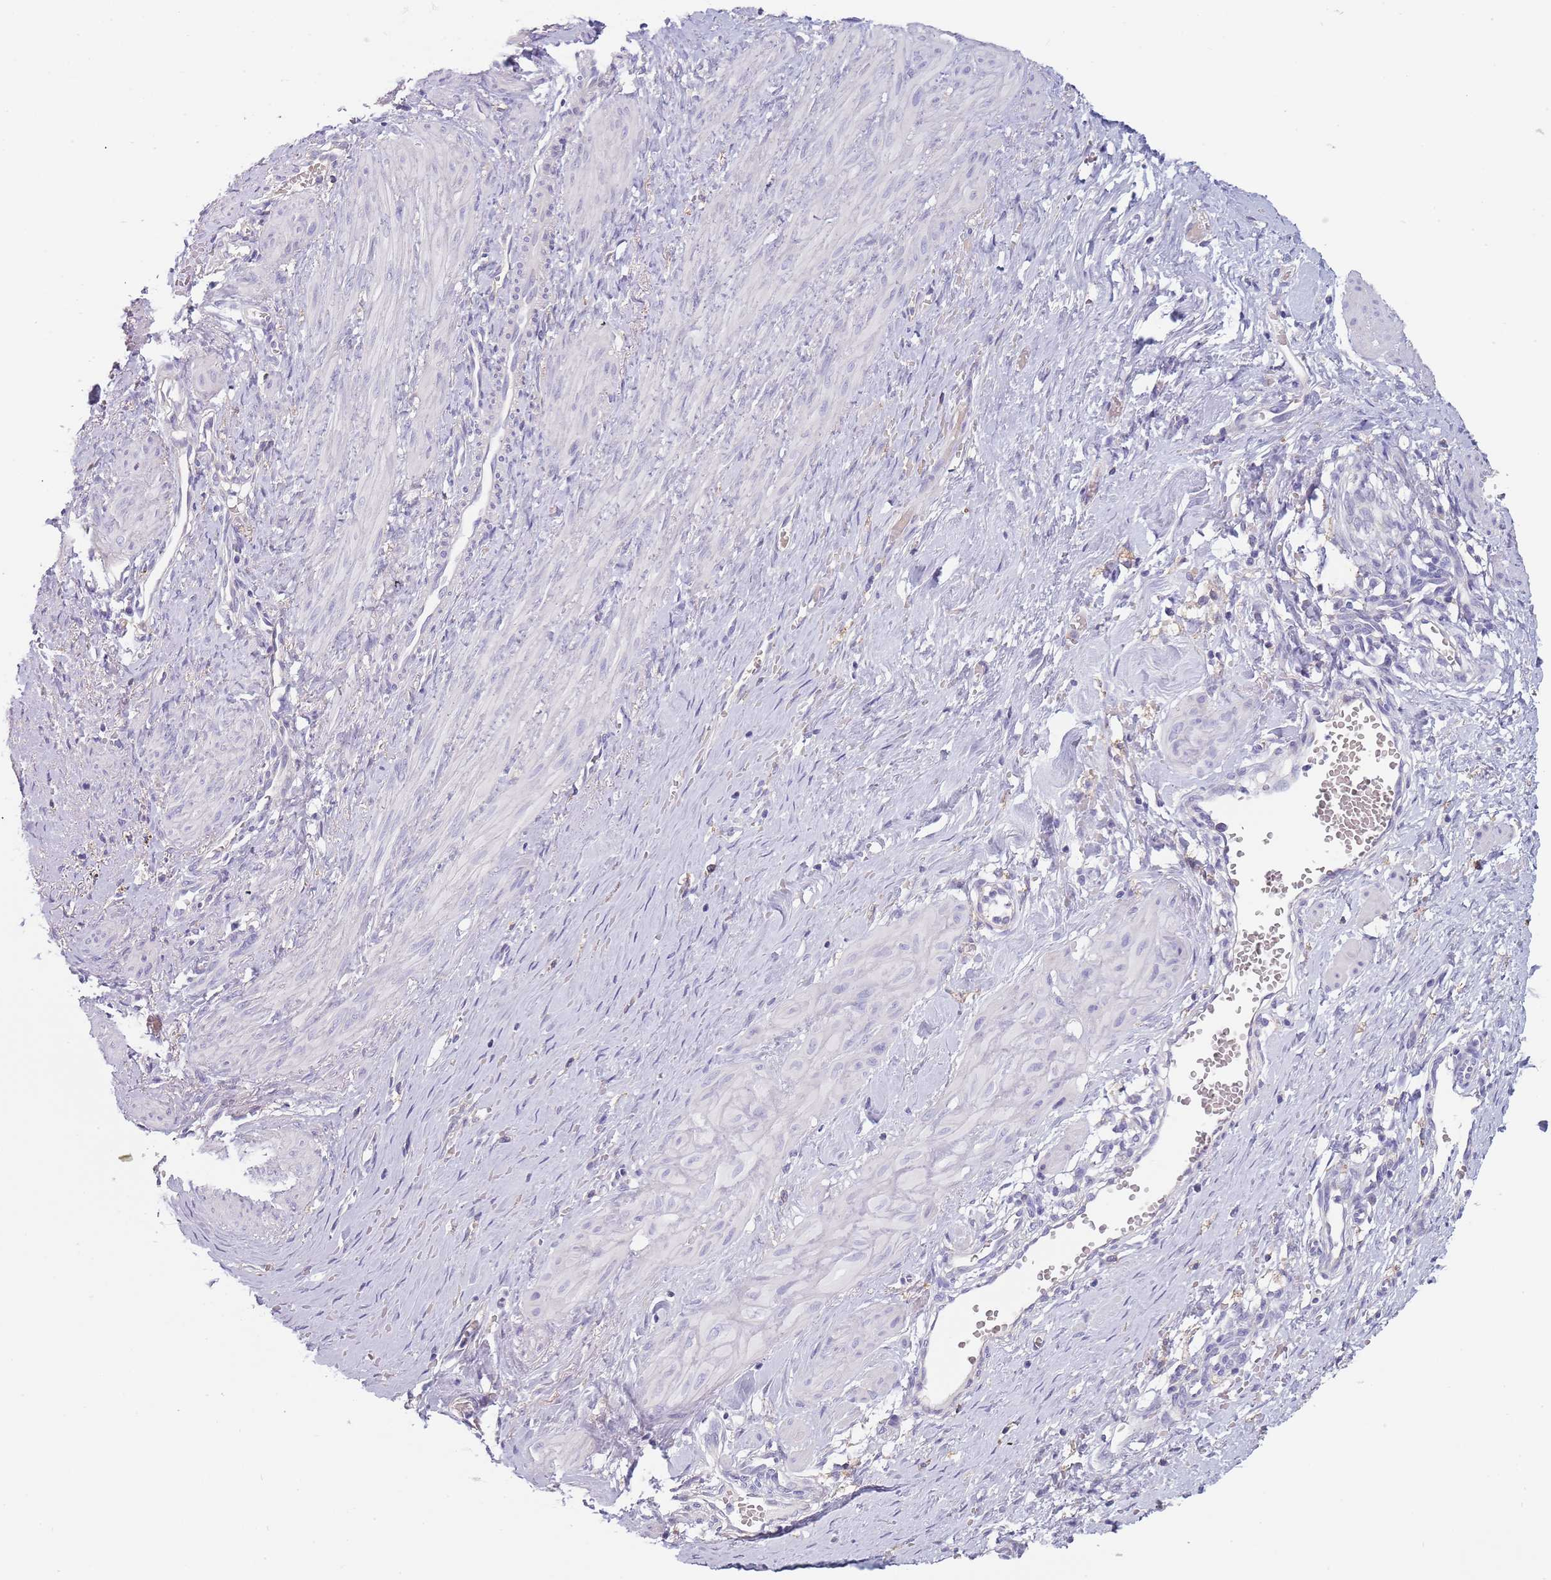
{"staining": {"intensity": "negative", "quantity": "none", "location": "none"}, "tissue": "smooth muscle", "cell_type": "Smooth muscle cells", "image_type": "normal", "snomed": [{"axis": "morphology", "description": "Normal tissue, NOS"}, {"axis": "topography", "description": "Endometrium"}], "caption": "The histopathology image demonstrates no staining of smooth muscle cells in normal smooth muscle. The staining is performed using DAB brown chromogen with nuclei counter-stained in using hematoxylin.", "gene": "MAN1C1", "patient": {"sex": "female", "age": 33}}